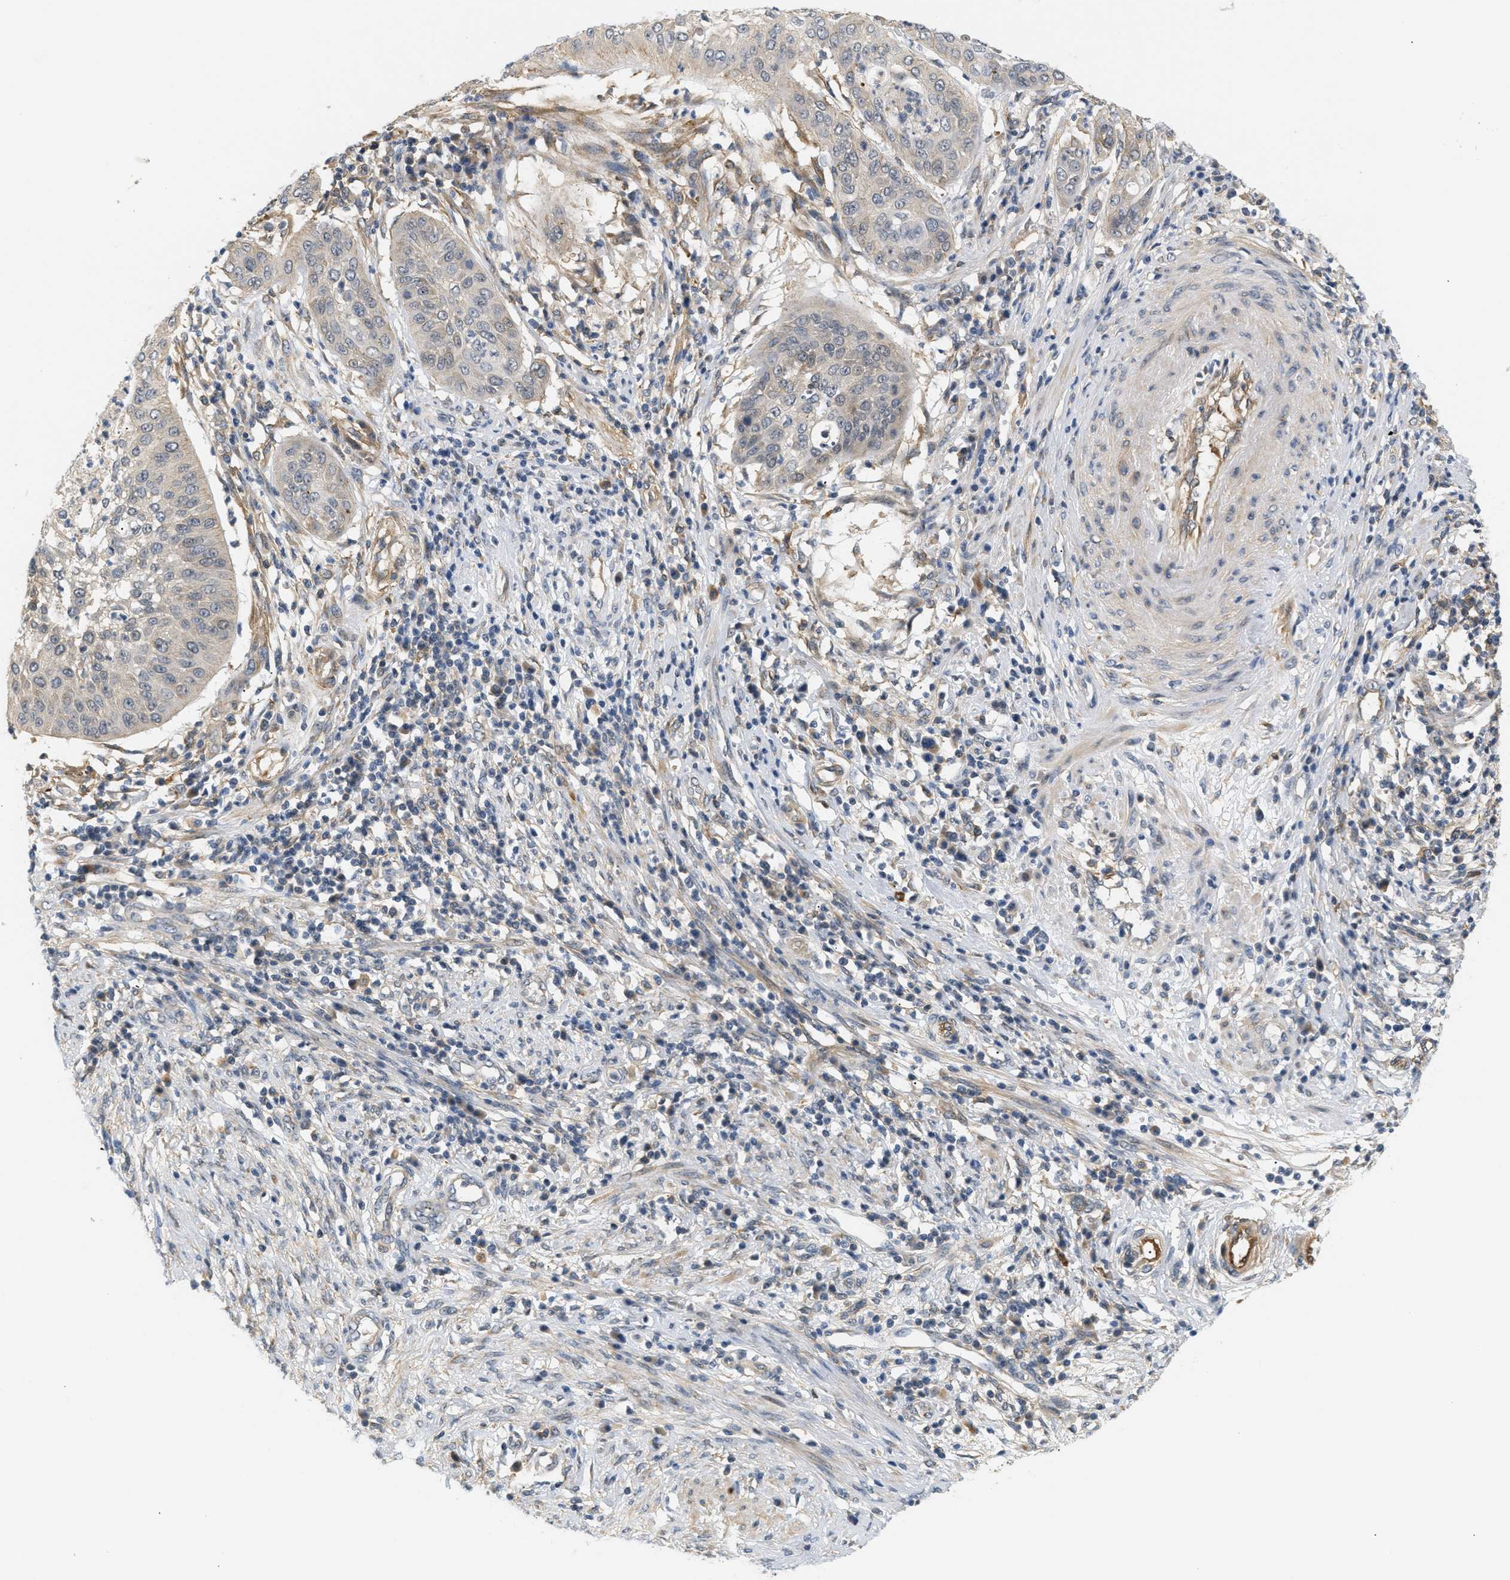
{"staining": {"intensity": "weak", "quantity": "<25%", "location": "nuclear"}, "tissue": "cervical cancer", "cell_type": "Tumor cells", "image_type": "cancer", "snomed": [{"axis": "morphology", "description": "Normal tissue, NOS"}, {"axis": "morphology", "description": "Squamous cell carcinoma, NOS"}, {"axis": "topography", "description": "Cervix"}], "caption": "Immunohistochemistry (IHC) image of cervical cancer stained for a protein (brown), which reveals no expression in tumor cells.", "gene": "CORO2B", "patient": {"sex": "female", "age": 39}}